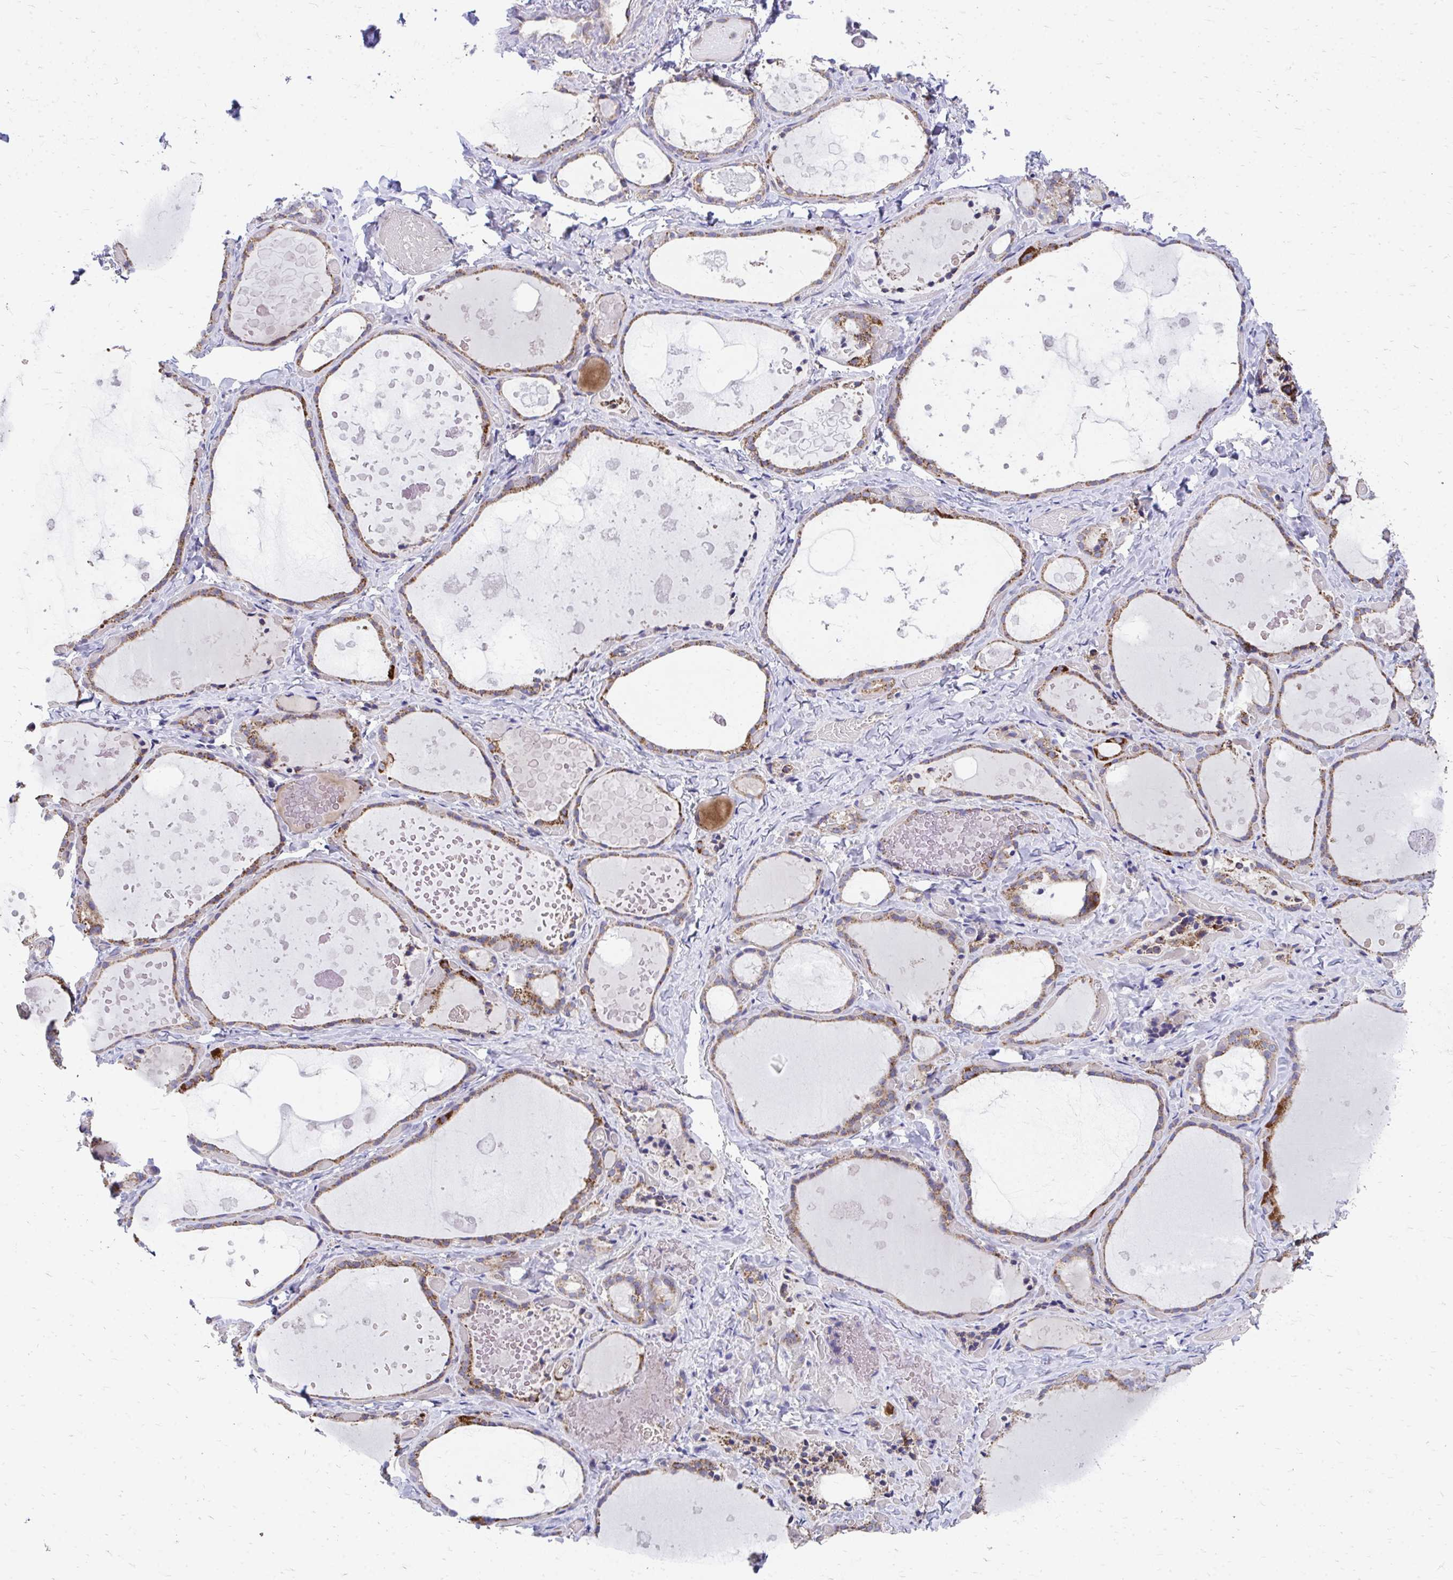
{"staining": {"intensity": "moderate", "quantity": ">75%", "location": "cytoplasmic/membranous"}, "tissue": "thyroid gland", "cell_type": "Glandular cells", "image_type": "normal", "snomed": [{"axis": "morphology", "description": "Normal tissue, NOS"}, {"axis": "topography", "description": "Thyroid gland"}], "caption": "A medium amount of moderate cytoplasmic/membranous staining is identified in approximately >75% of glandular cells in unremarkable thyroid gland.", "gene": "FHIP1B", "patient": {"sex": "female", "age": 56}}